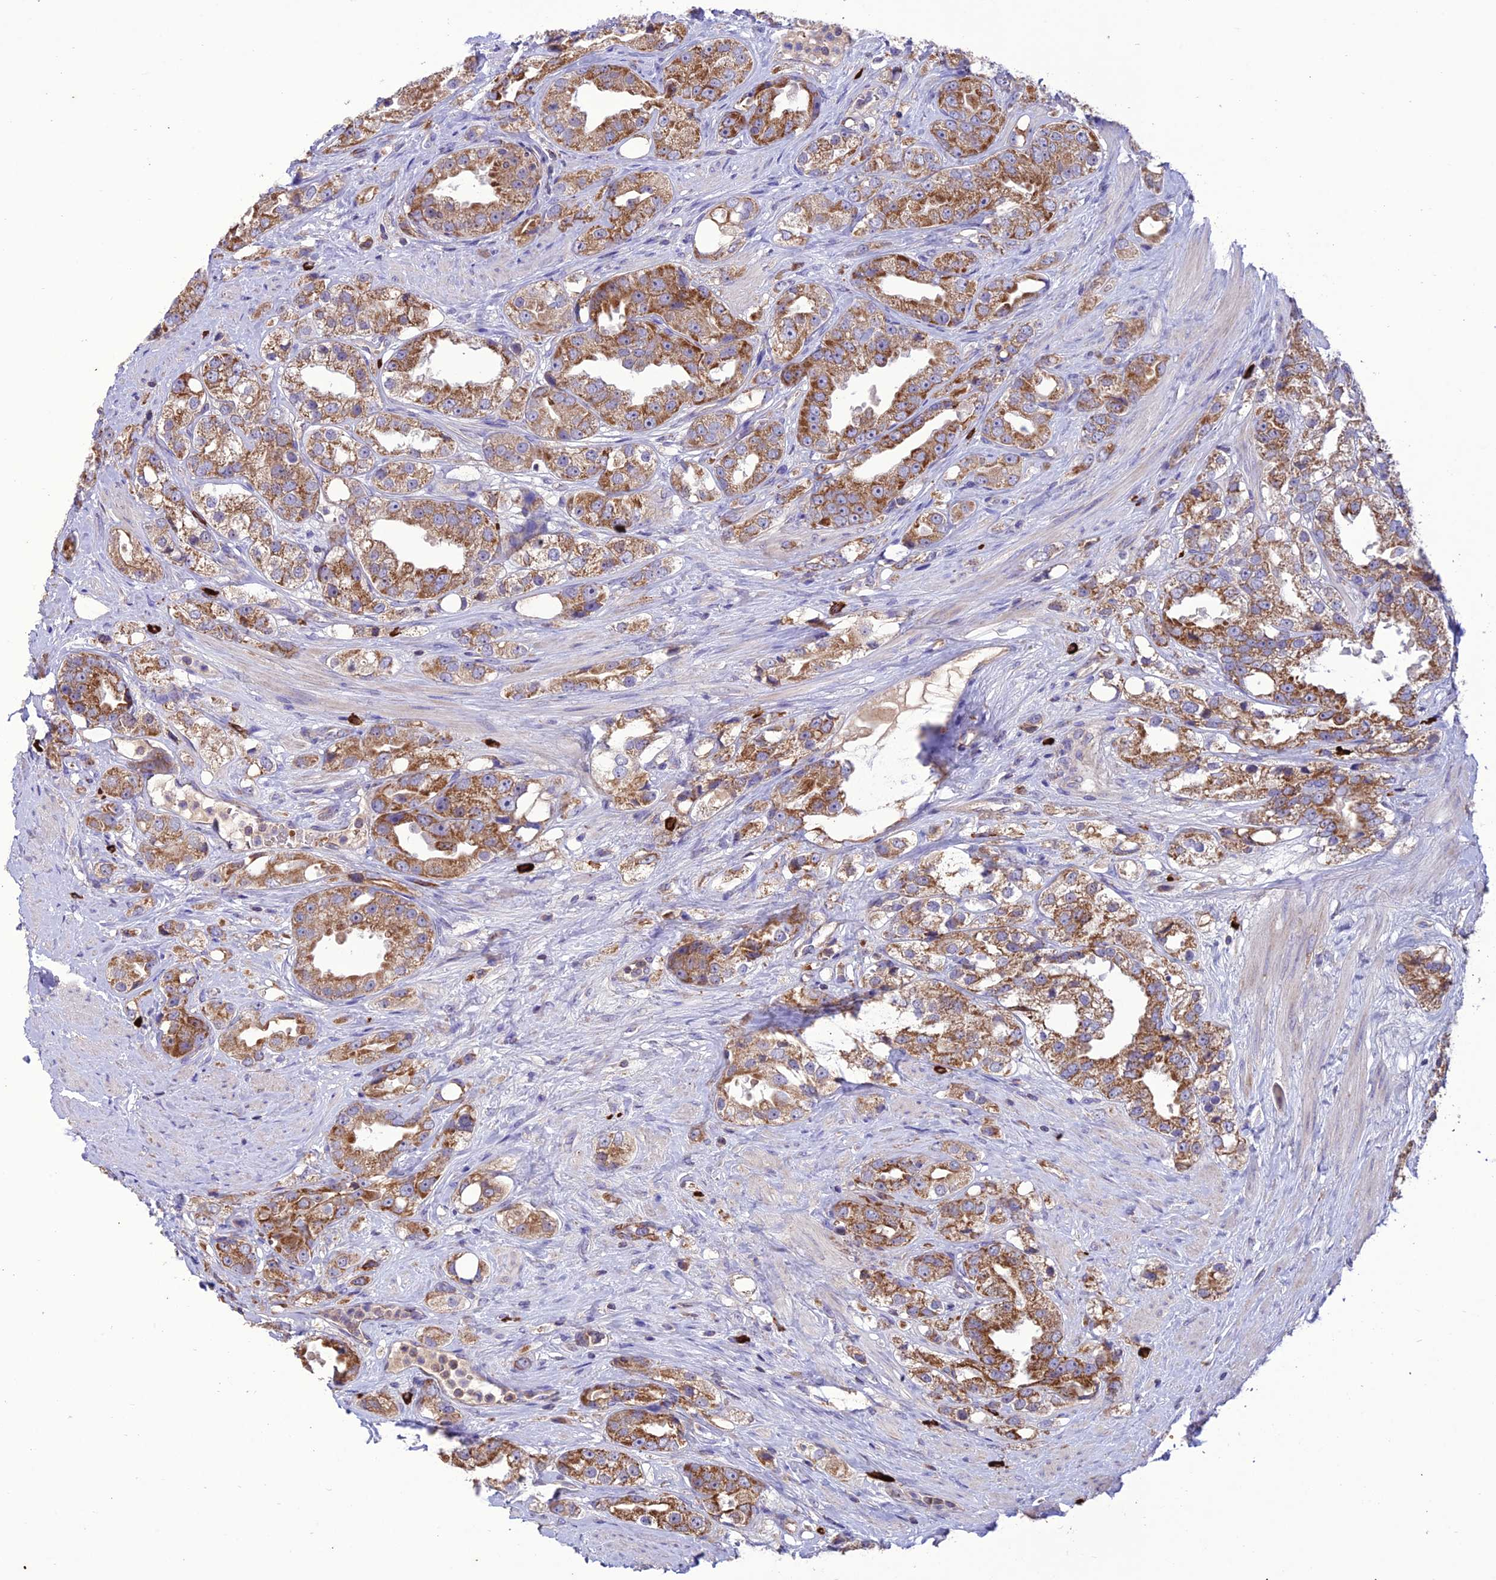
{"staining": {"intensity": "moderate", "quantity": ">75%", "location": "cytoplasmic/membranous"}, "tissue": "prostate cancer", "cell_type": "Tumor cells", "image_type": "cancer", "snomed": [{"axis": "morphology", "description": "Adenocarcinoma, NOS"}, {"axis": "topography", "description": "Prostate"}], "caption": "Moderate cytoplasmic/membranous positivity is seen in about >75% of tumor cells in adenocarcinoma (prostate).", "gene": "NDUFAF1", "patient": {"sex": "male", "age": 79}}